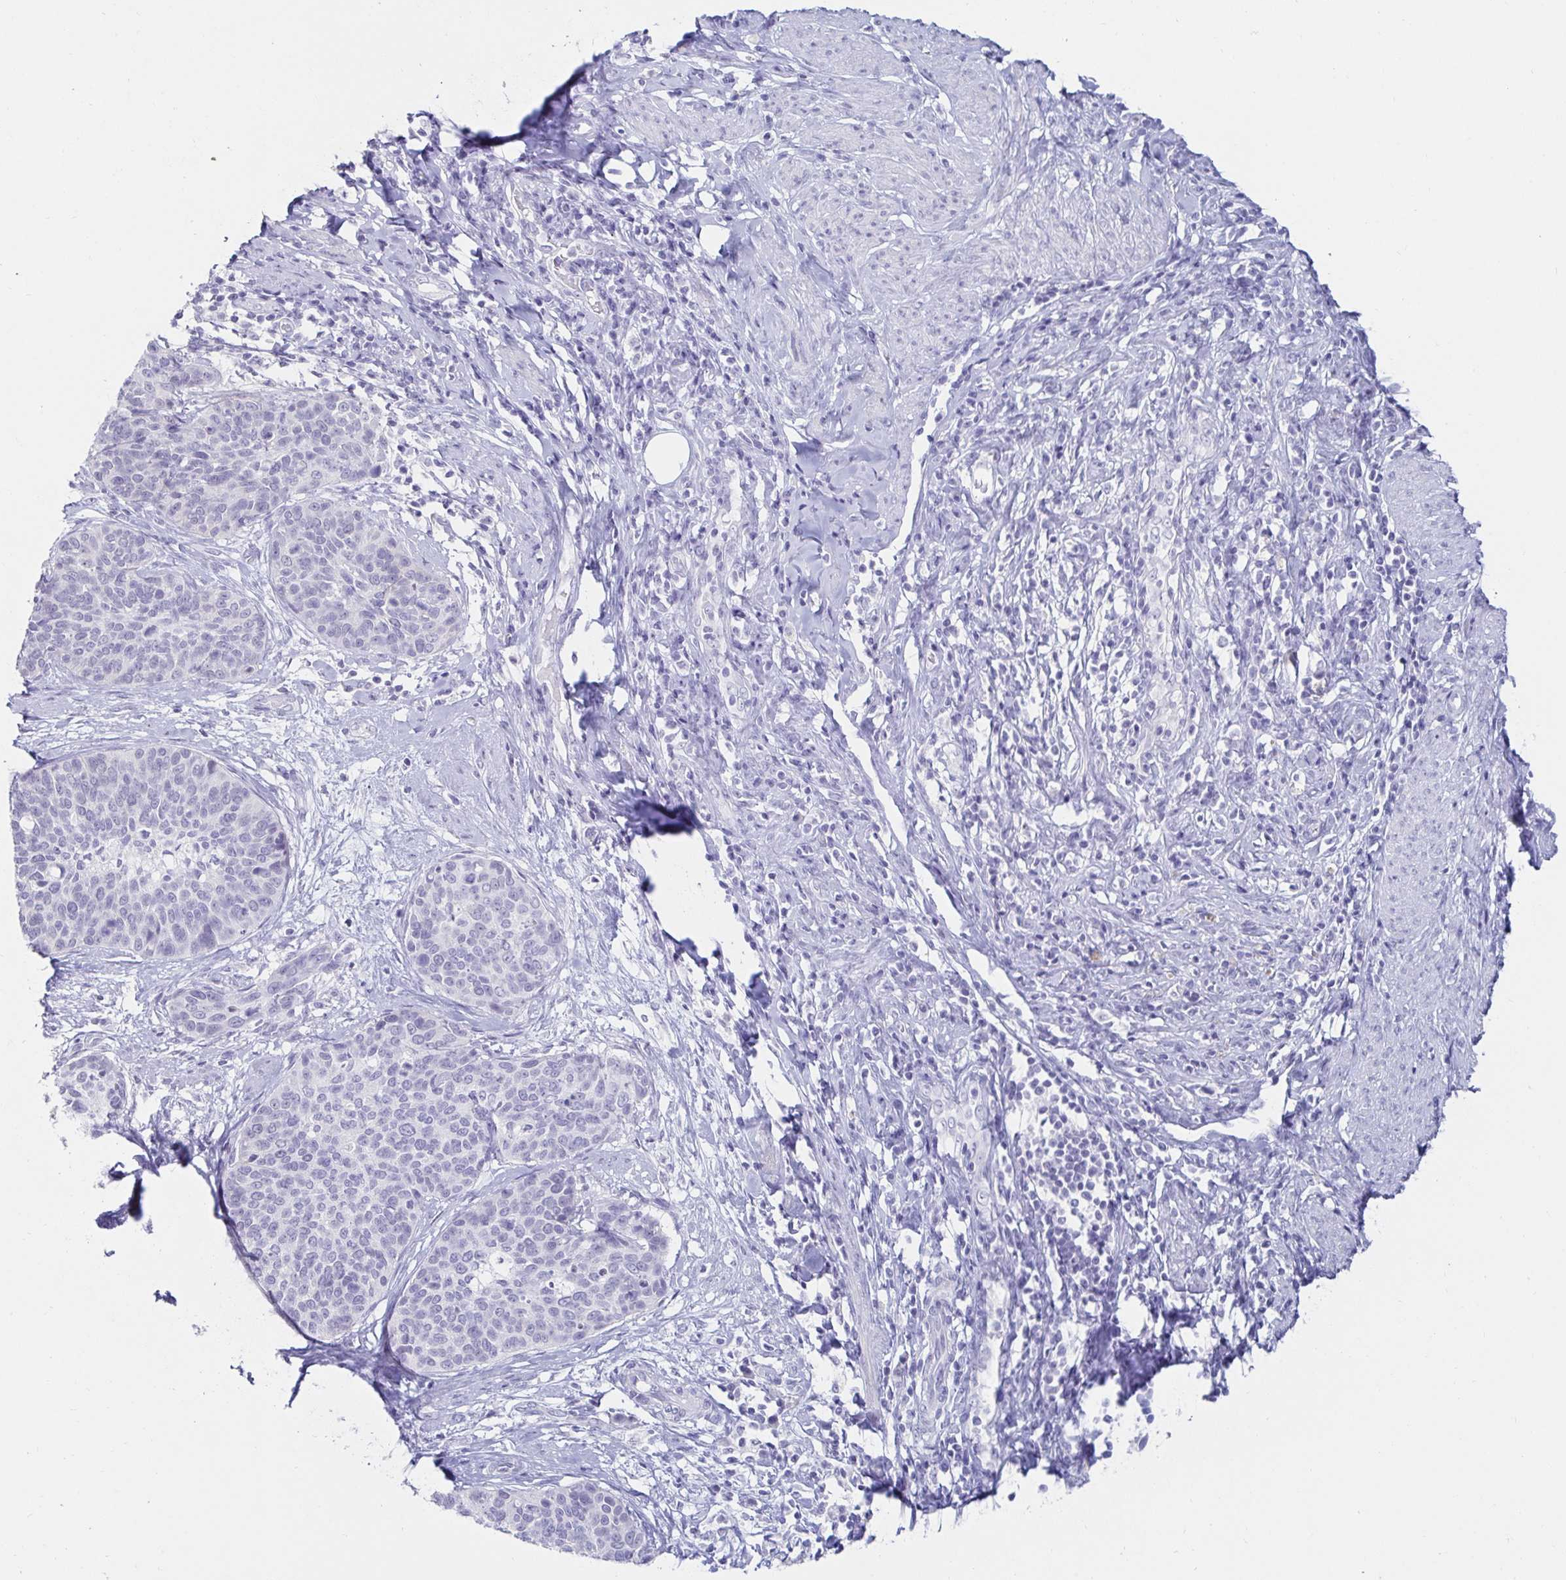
{"staining": {"intensity": "negative", "quantity": "none", "location": "none"}, "tissue": "cervical cancer", "cell_type": "Tumor cells", "image_type": "cancer", "snomed": [{"axis": "morphology", "description": "Squamous cell carcinoma, NOS"}, {"axis": "topography", "description": "Cervix"}], "caption": "Tumor cells are negative for protein expression in human squamous cell carcinoma (cervical).", "gene": "OR10K1", "patient": {"sex": "female", "age": 69}}